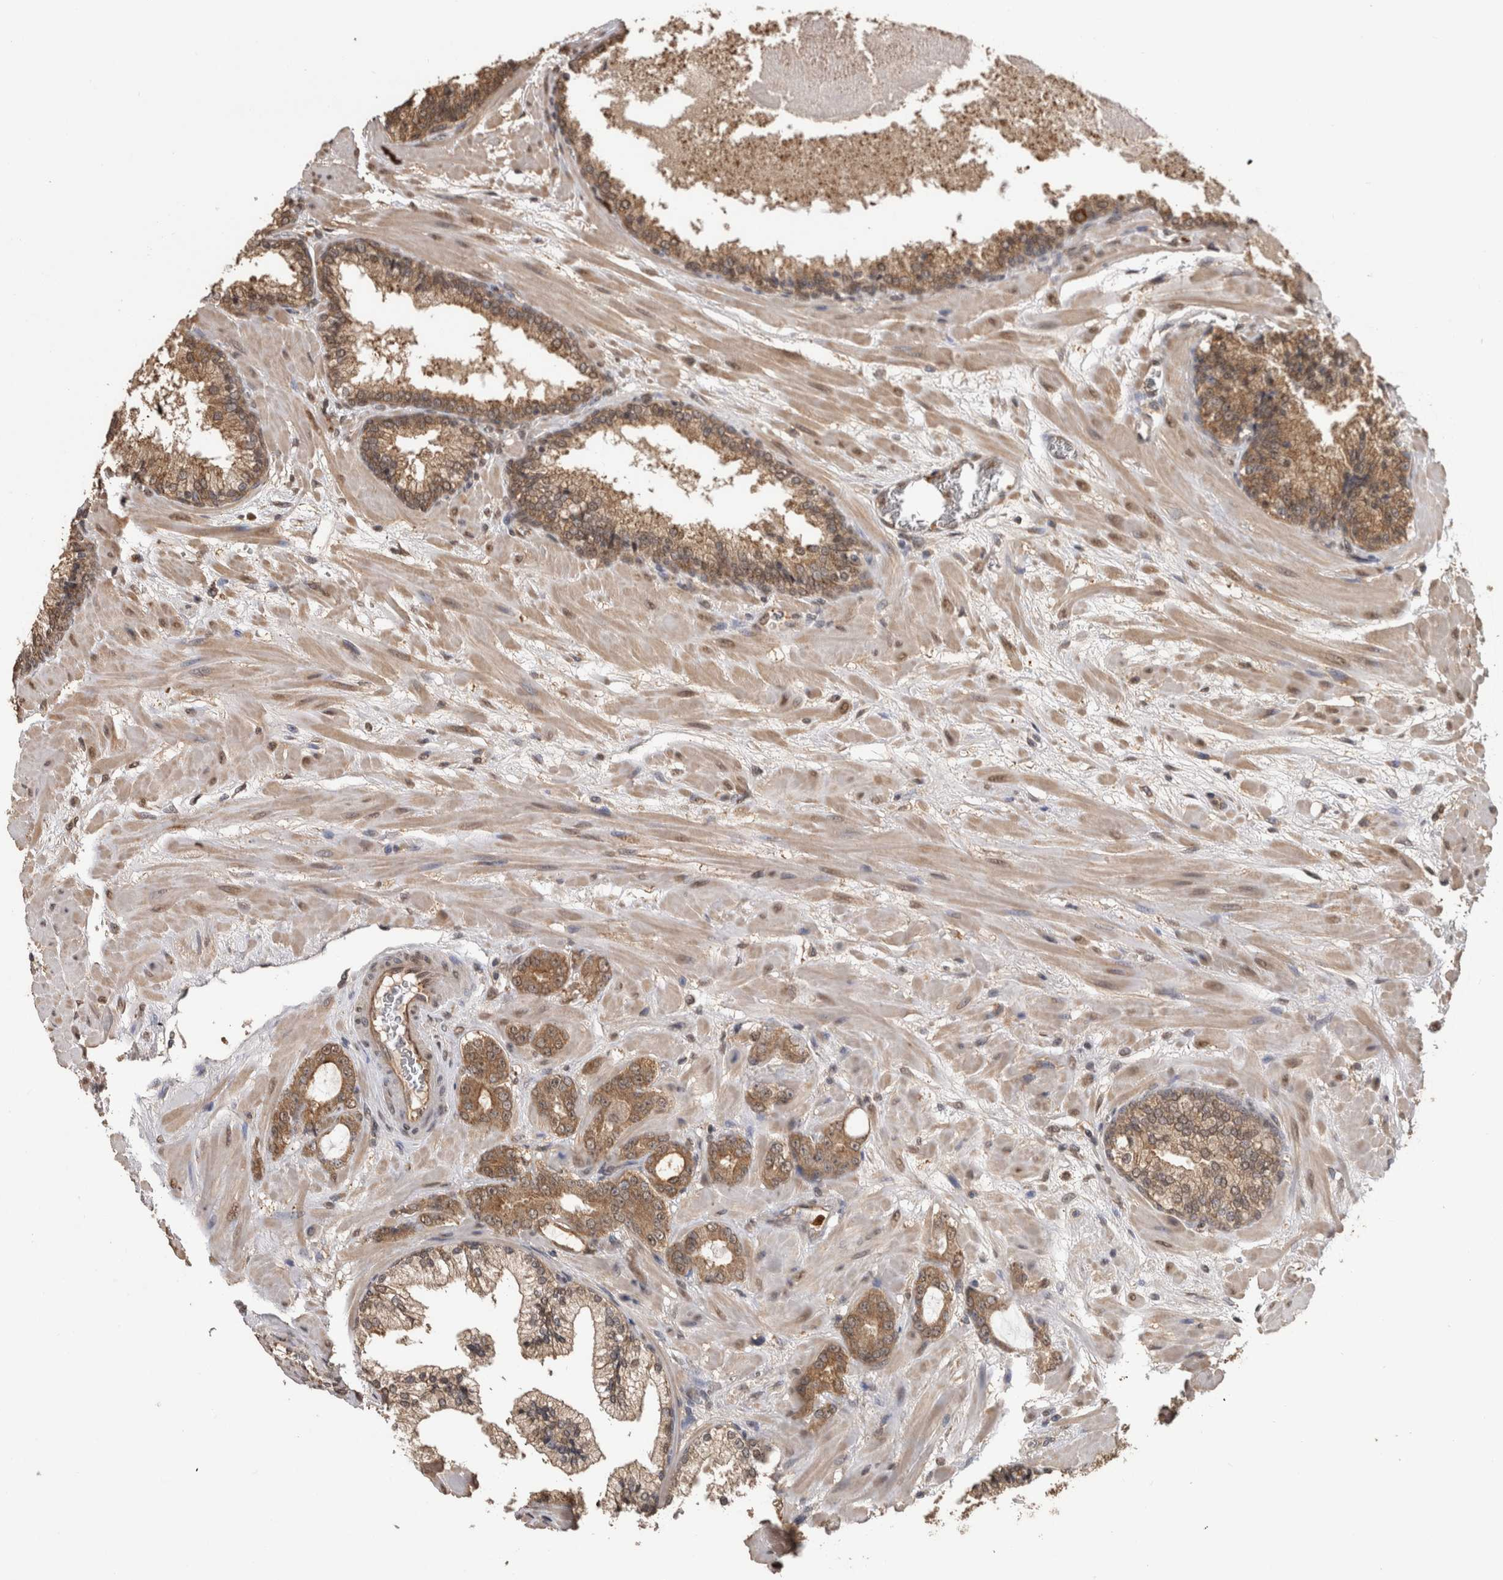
{"staining": {"intensity": "moderate", "quantity": ">75%", "location": "cytoplasmic/membranous,nuclear"}, "tissue": "prostate cancer", "cell_type": "Tumor cells", "image_type": "cancer", "snomed": [{"axis": "morphology", "description": "Adenocarcinoma, Low grade"}, {"axis": "topography", "description": "Prostate"}], "caption": "Adenocarcinoma (low-grade) (prostate) tissue reveals moderate cytoplasmic/membranous and nuclear positivity in approximately >75% of tumor cells, visualized by immunohistochemistry.", "gene": "PAK4", "patient": {"sex": "male", "age": 63}}